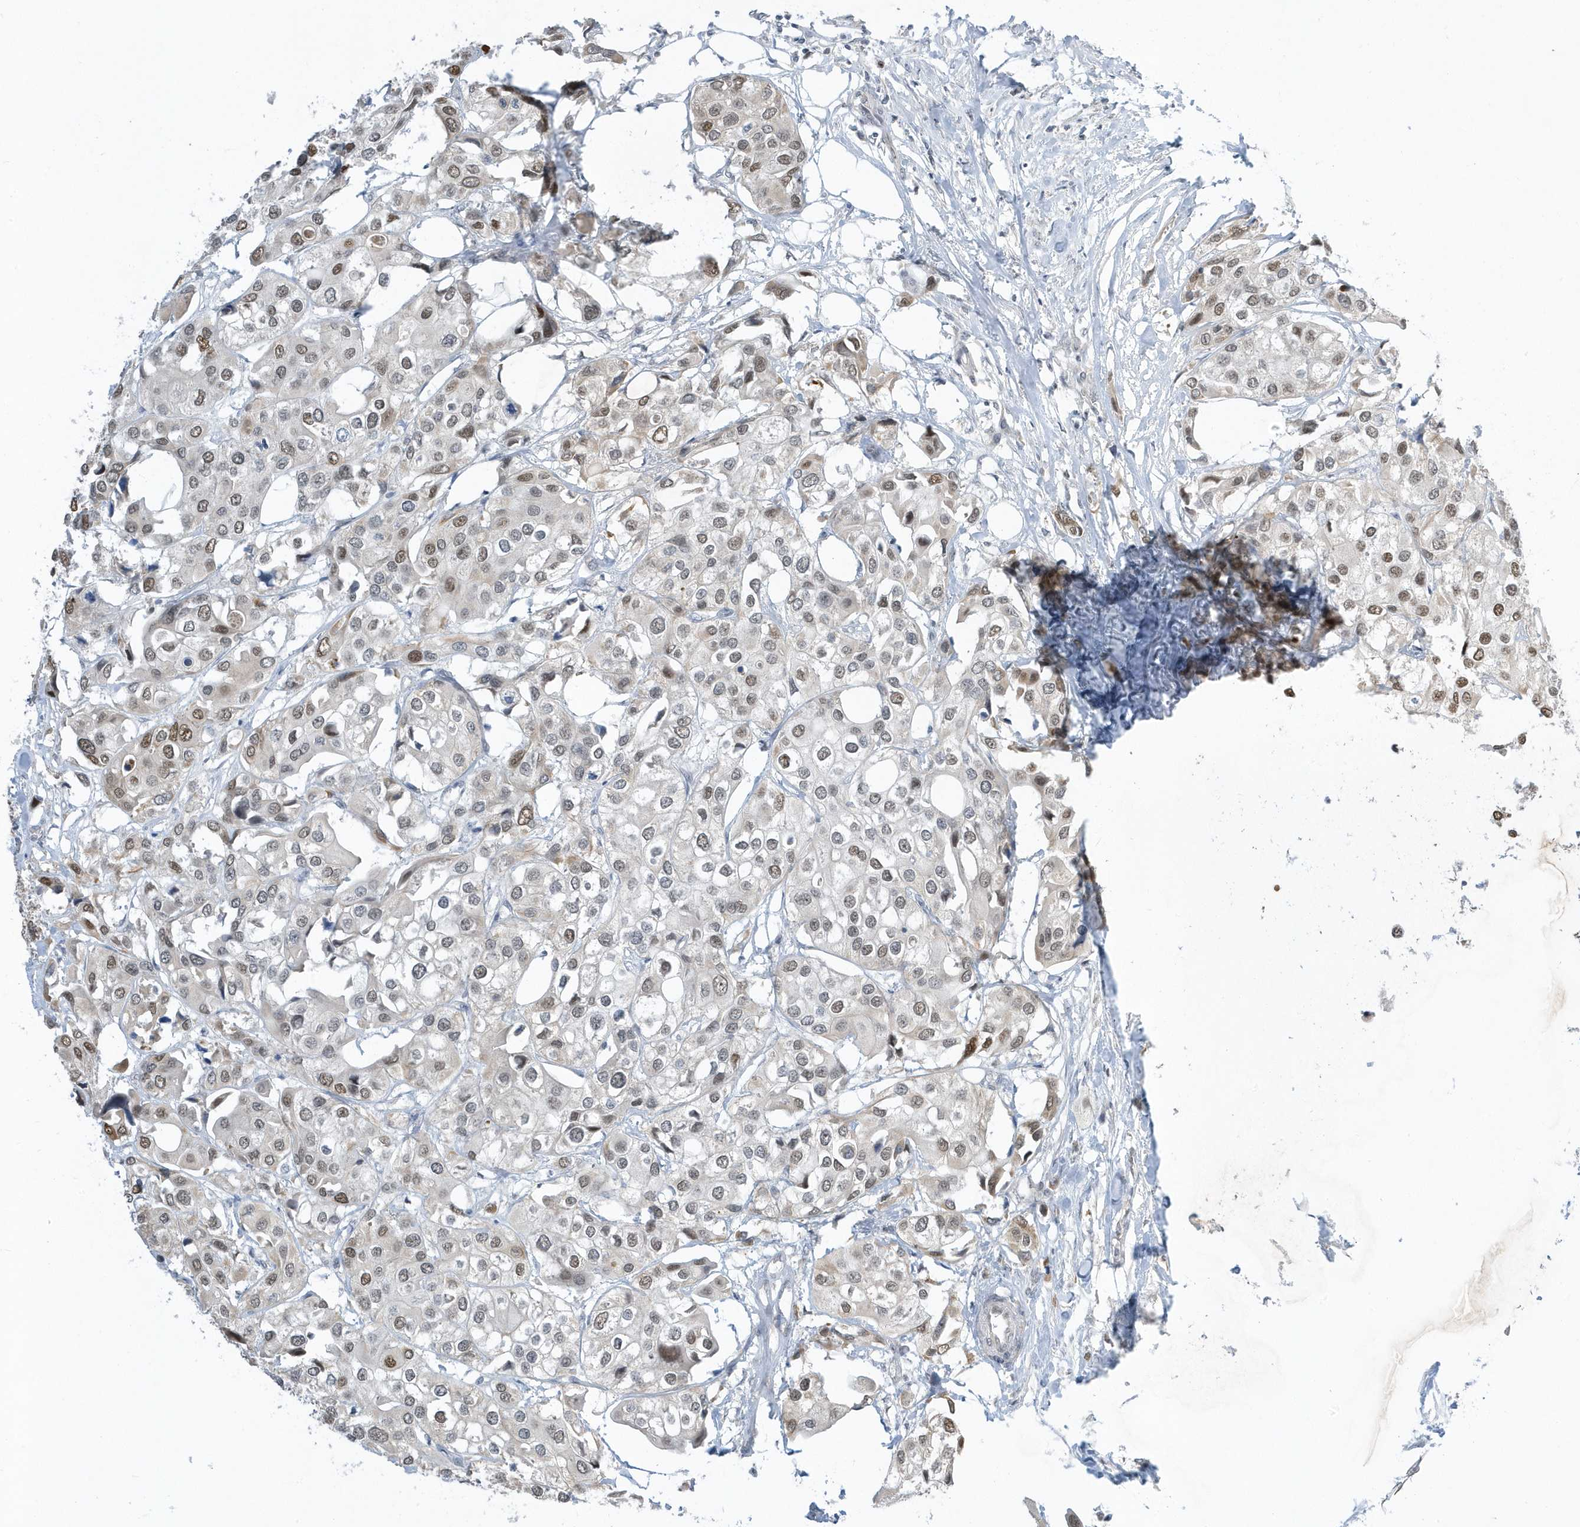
{"staining": {"intensity": "moderate", "quantity": "<25%", "location": "nuclear"}, "tissue": "urothelial cancer", "cell_type": "Tumor cells", "image_type": "cancer", "snomed": [{"axis": "morphology", "description": "Urothelial carcinoma, High grade"}, {"axis": "topography", "description": "Urinary bladder"}], "caption": "Human high-grade urothelial carcinoma stained with a protein marker displays moderate staining in tumor cells.", "gene": "ZNF740", "patient": {"sex": "male", "age": 64}}